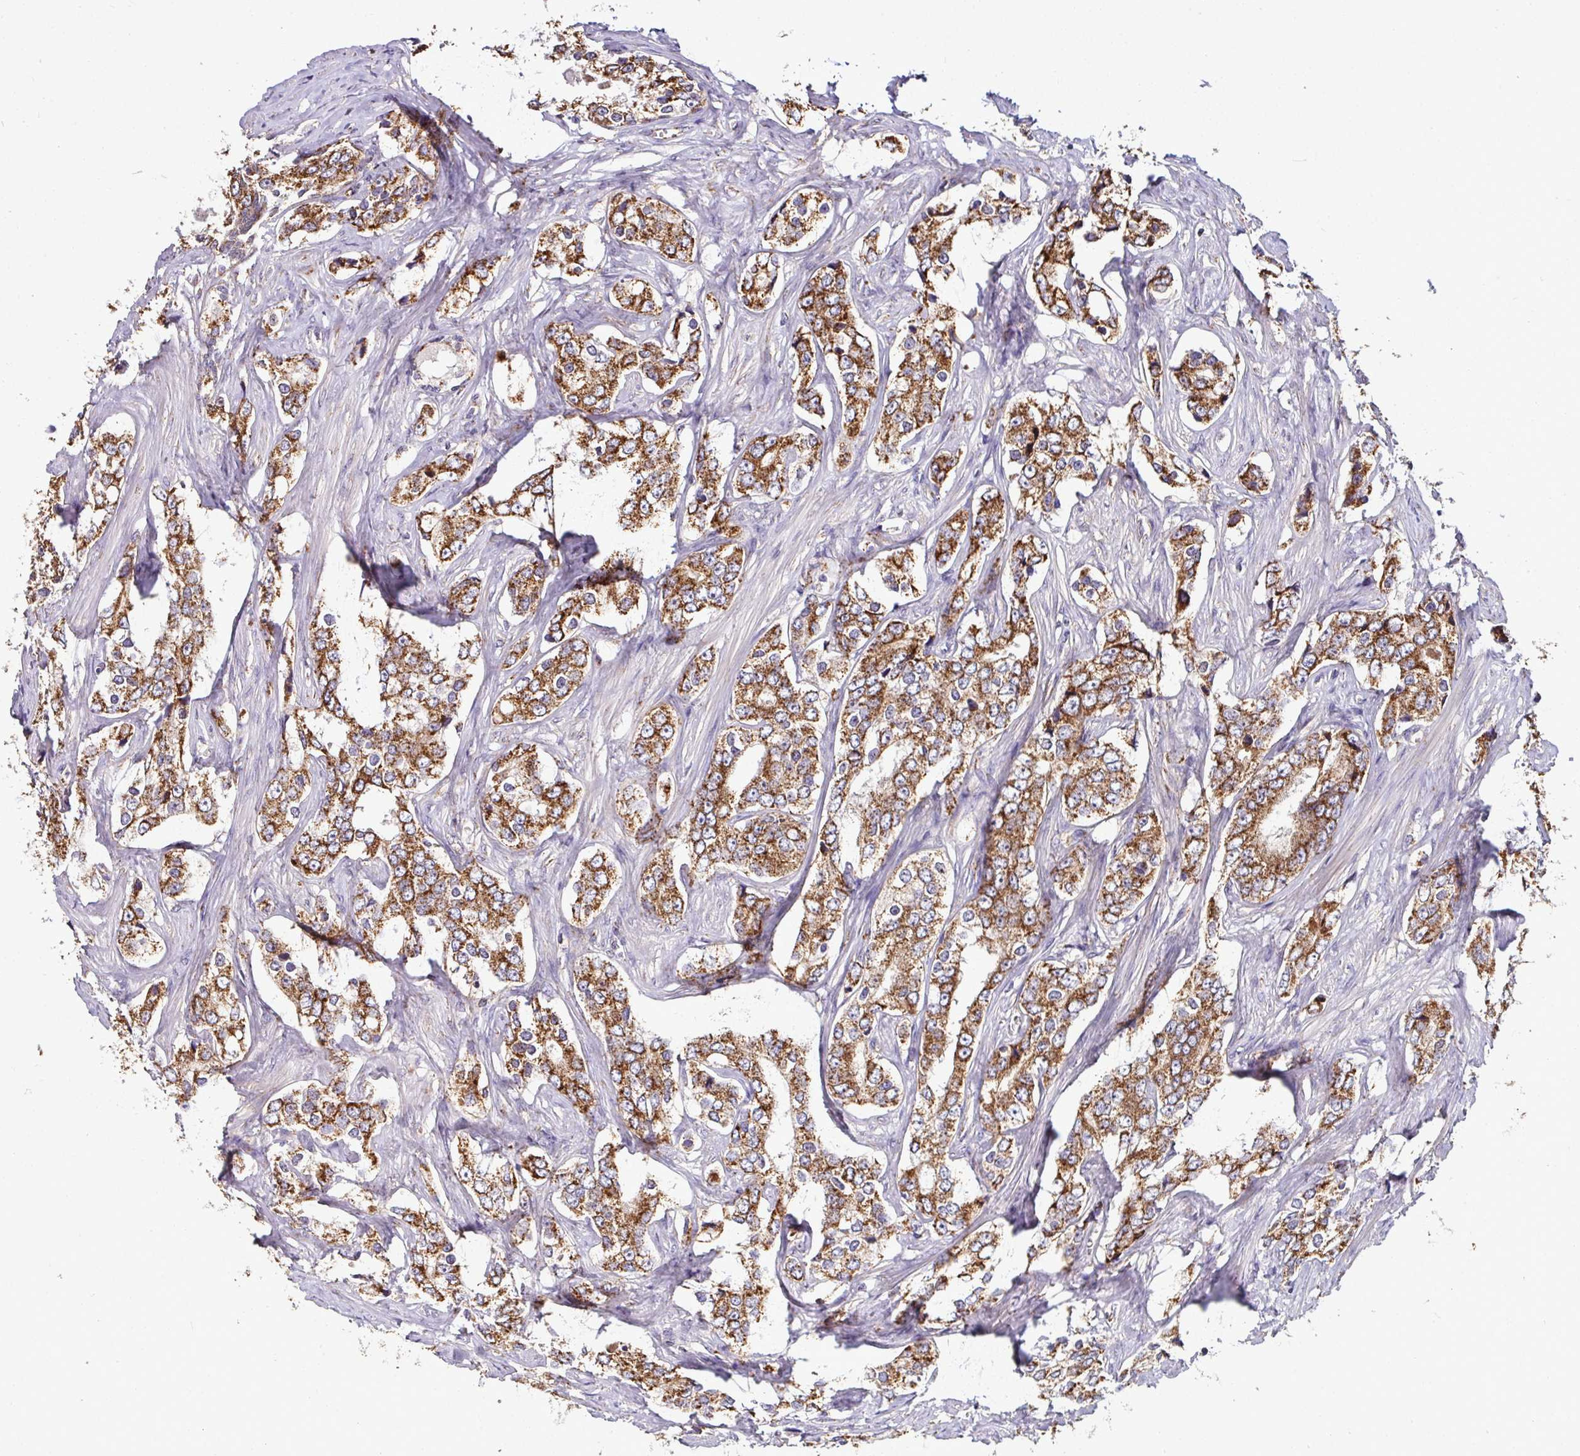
{"staining": {"intensity": "strong", "quantity": ">75%", "location": "cytoplasmic/membranous"}, "tissue": "prostate cancer", "cell_type": "Tumor cells", "image_type": "cancer", "snomed": [{"axis": "morphology", "description": "Adenocarcinoma, High grade"}, {"axis": "topography", "description": "Prostate"}], "caption": "High-grade adenocarcinoma (prostate) tissue displays strong cytoplasmic/membranous staining in approximately >75% of tumor cells, visualized by immunohistochemistry. Nuclei are stained in blue.", "gene": "CPD", "patient": {"sex": "male", "age": 66}}